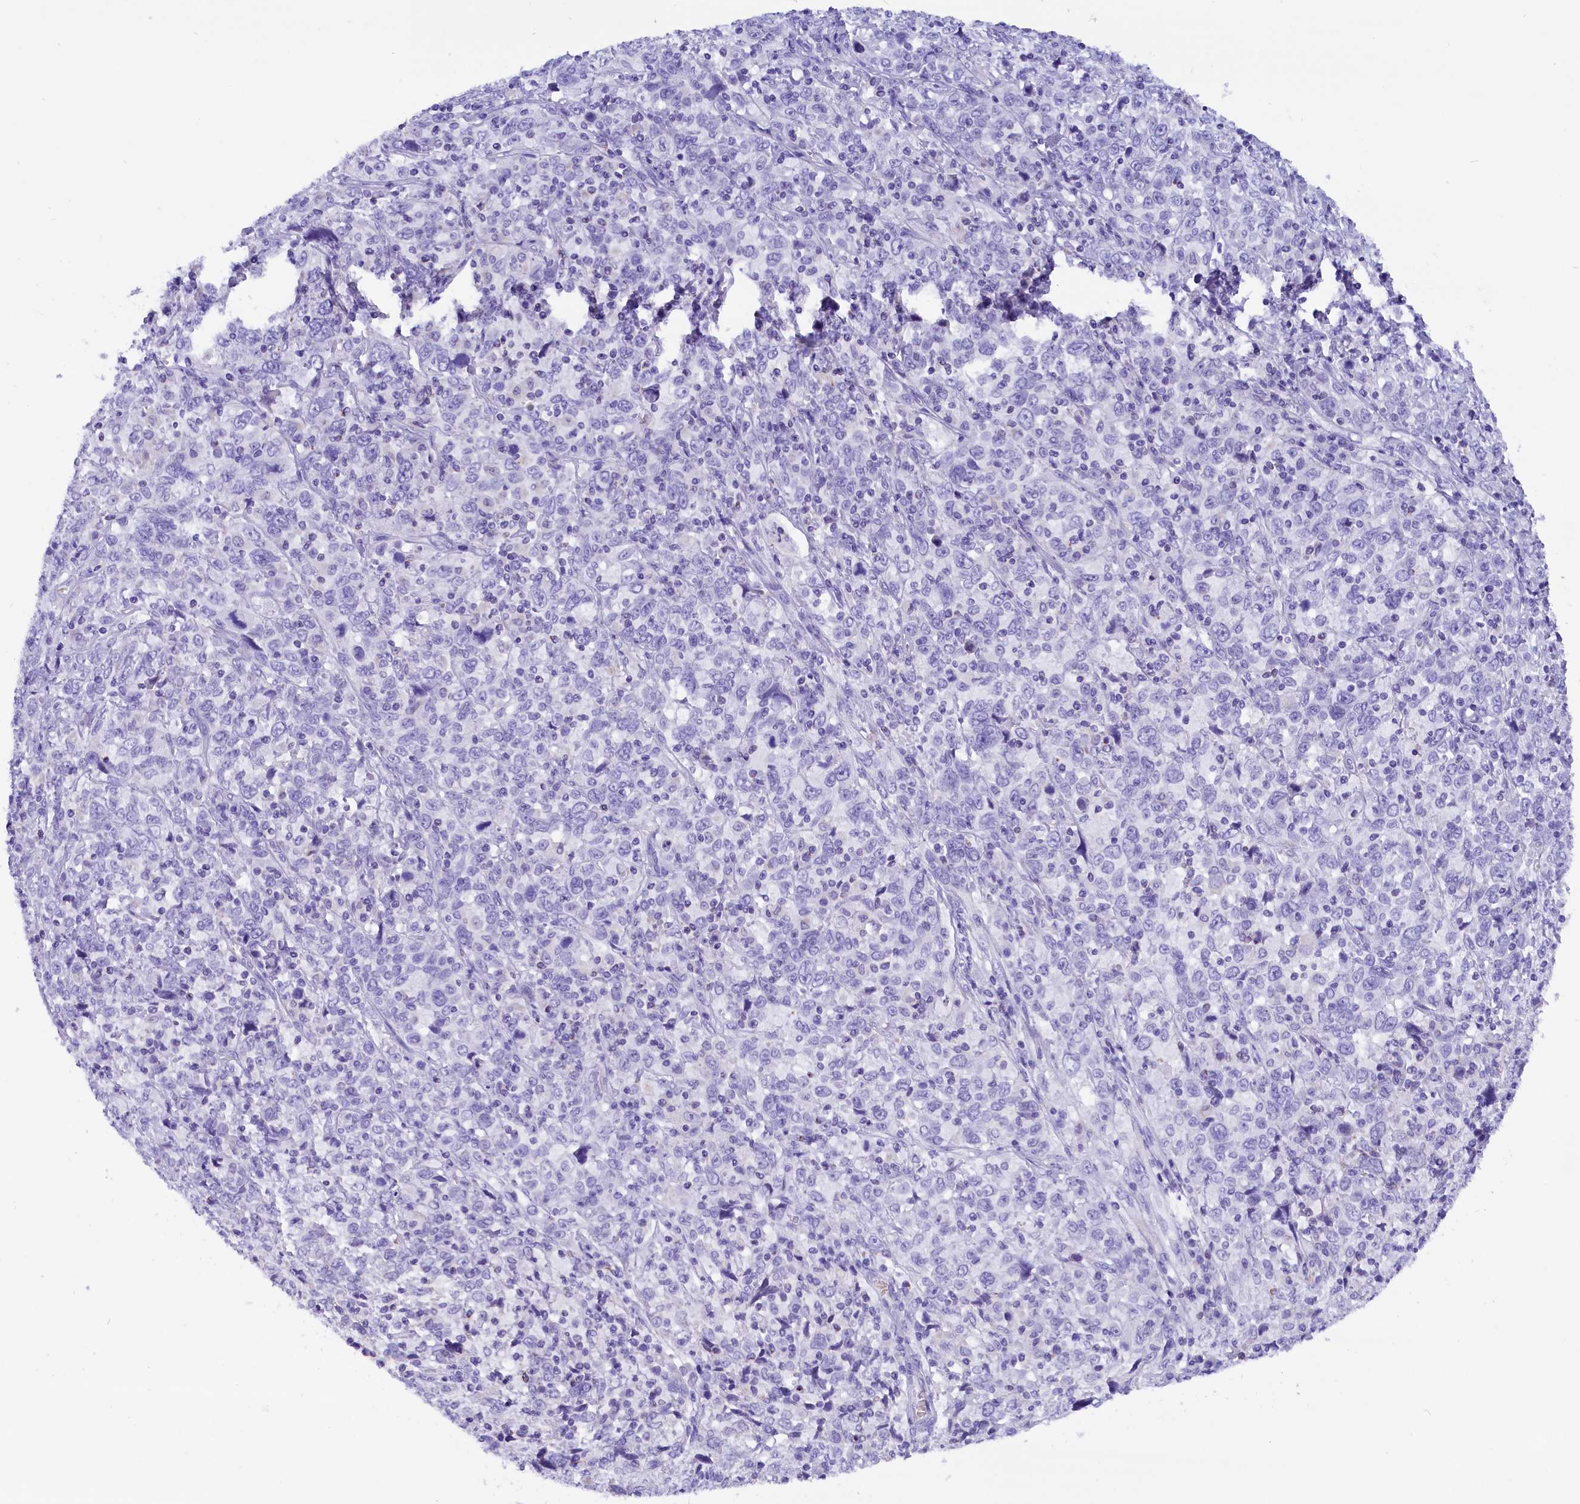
{"staining": {"intensity": "negative", "quantity": "none", "location": "none"}, "tissue": "cervical cancer", "cell_type": "Tumor cells", "image_type": "cancer", "snomed": [{"axis": "morphology", "description": "Squamous cell carcinoma, NOS"}, {"axis": "topography", "description": "Cervix"}], "caption": "Tumor cells show no significant protein expression in cervical cancer (squamous cell carcinoma).", "gene": "ABAT", "patient": {"sex": "female", "age": 46}}